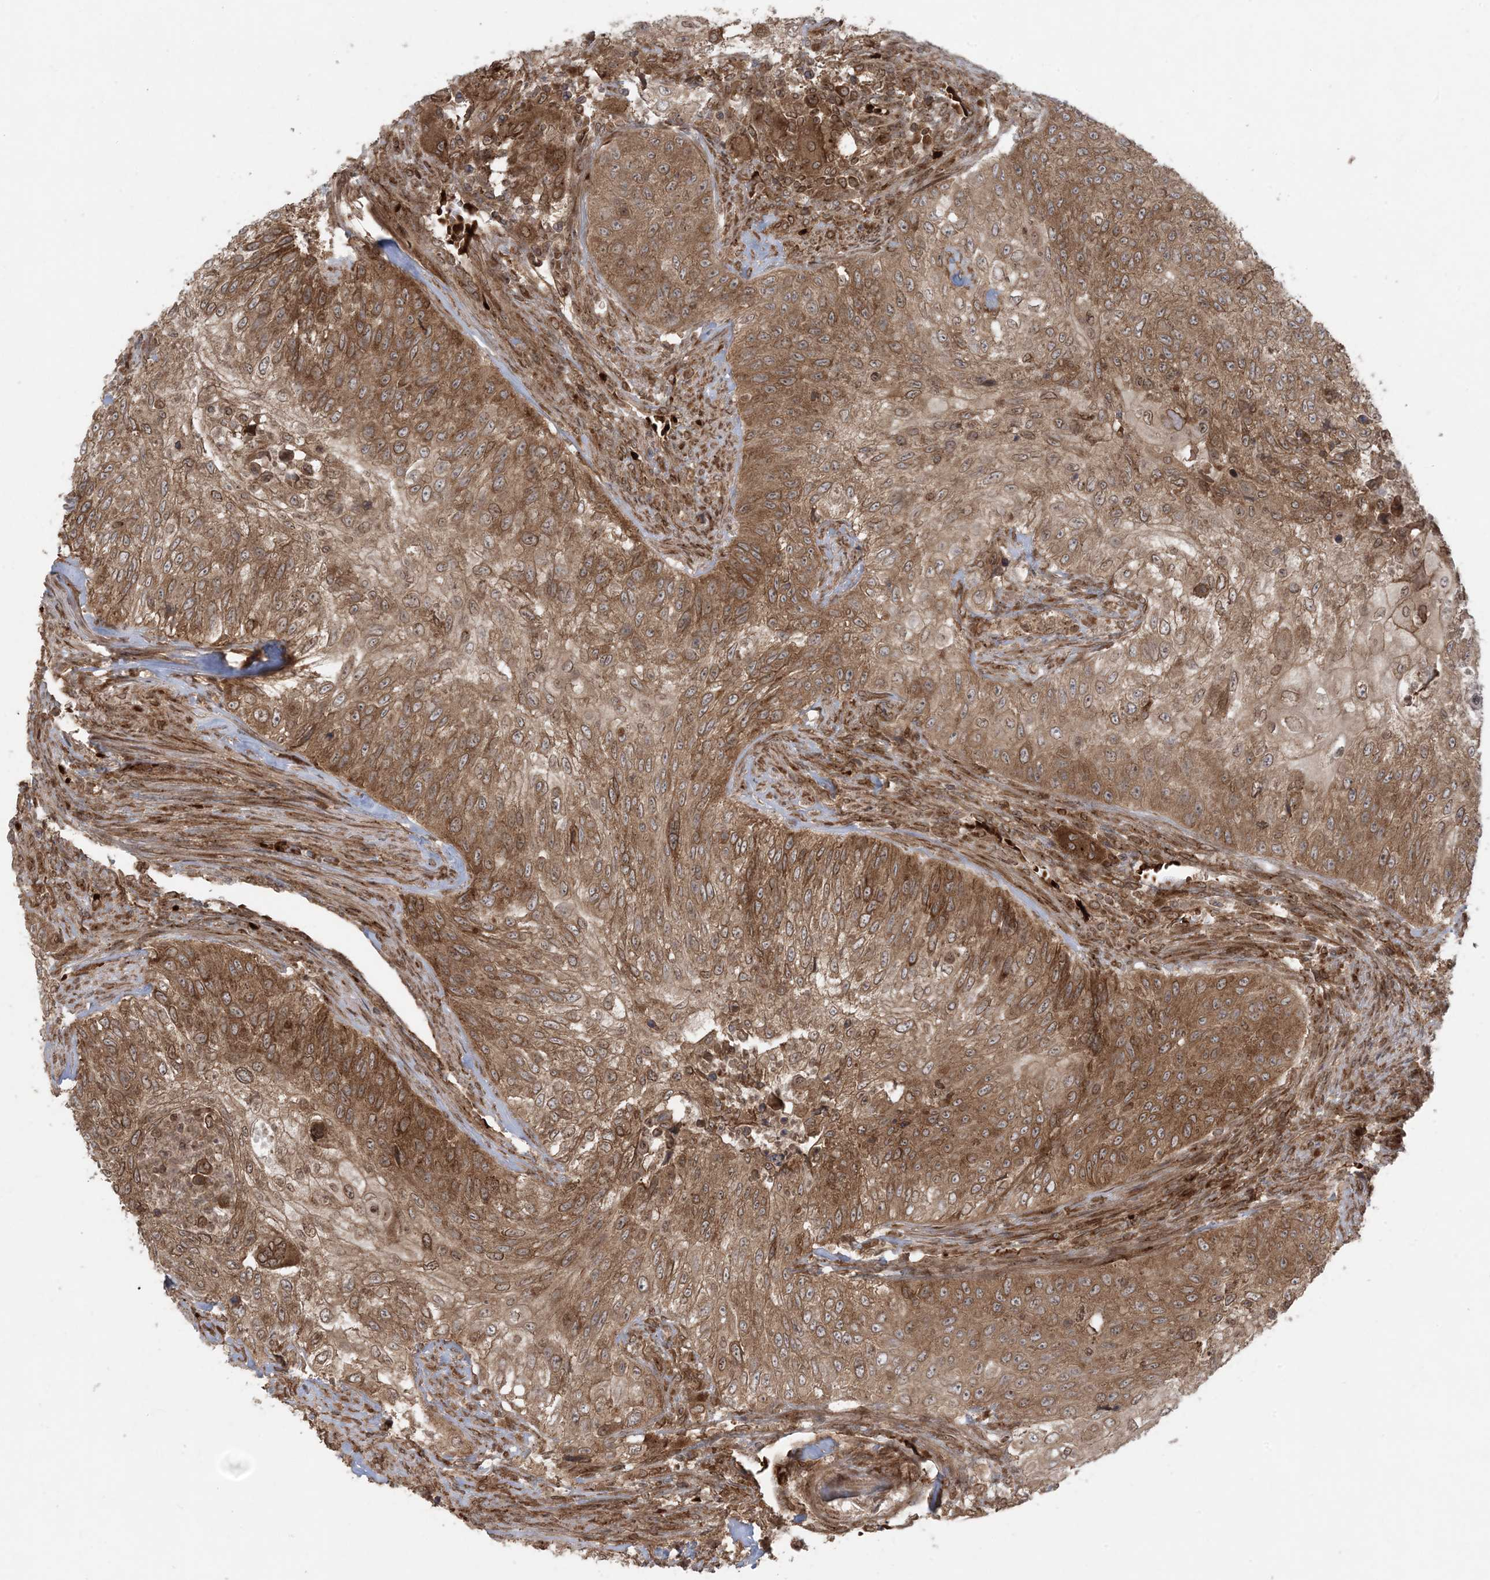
{"staining": {"intensity": "moderate", "quantity": ">75%", "location": "cytoplasmic/membranous"}, "tissue": "urothelial cancer", "cell_type": "Tumor cells", "image_type": "cancer", "snomed": [{"axis": "morphology", "description": "Urothelial carcinoma, High grade"}, {"axis": "topography", "description": "Urinary bladder"}], "caption": "IHC photomicrograph of high-grade urothelial carcinoma stained for a protein (brown), which exhibits medium levels of moderate cytoplasmic/membranous positivity in about >75% of tumor cells.", "gene": "DDX19B", "patient": {"sex": "female", "age": 60}}